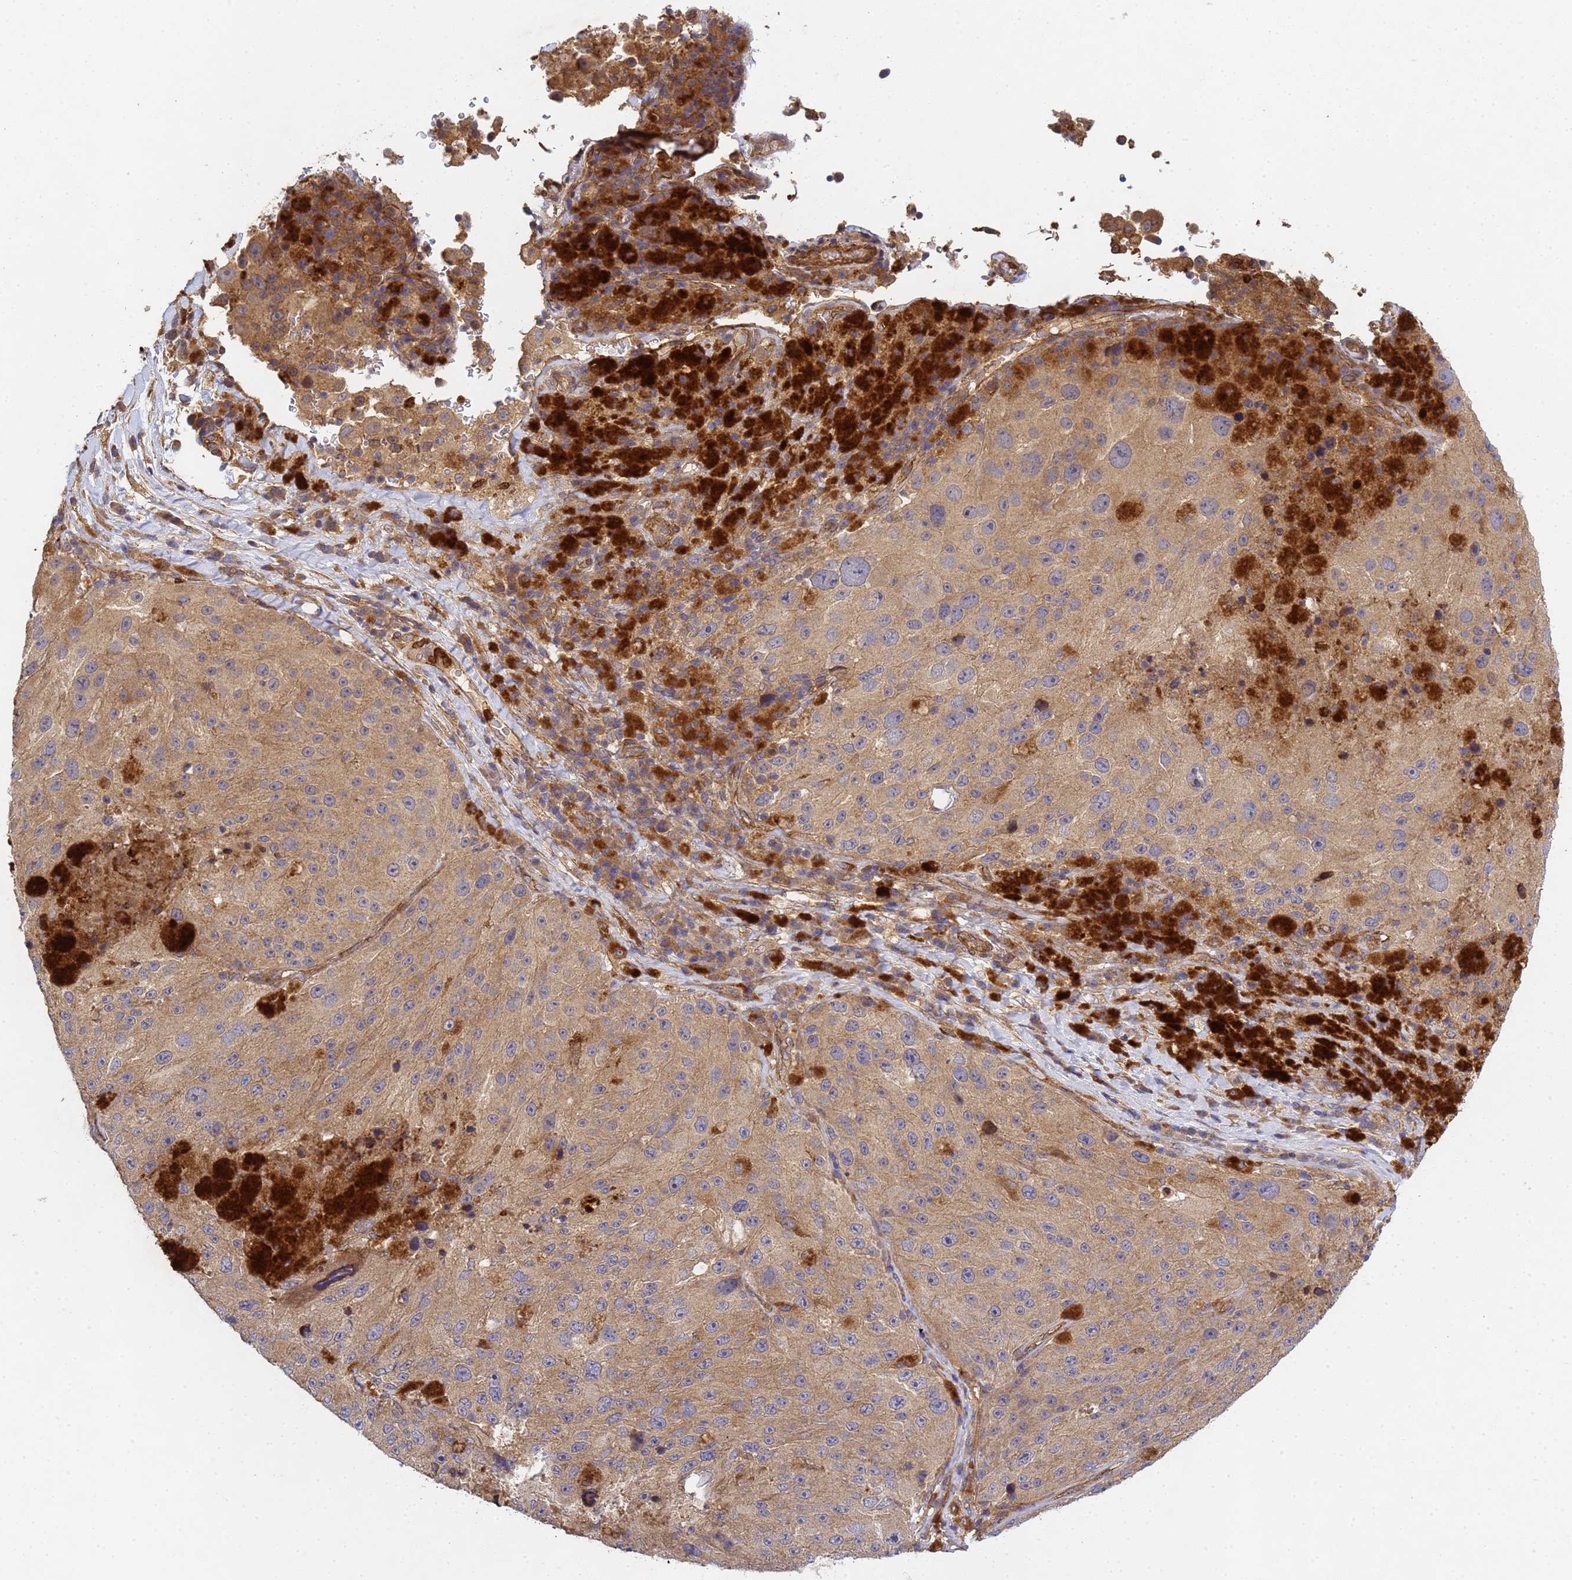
{"staining": {"intensity": "weak", "quantity": ">75%", "location": "cytoplasmic/membranous"}, "tissue": "melanoma", "cell_type": "Tumor cells", "image_type": "cancer", "snomed": [{"axis": "morphology", "description": "Malignant melanoma, Metastatic site"}, {"axis": "topography", "description": "Lymph node"}], "caption": "This histopathology image exhibits IHC staining of human malignant melanoma (metastatic site), with low weak cytoplasmic/membranous positivity in about >75% of tumor cells.", "gene": "C8orf34", "patient": {"sex": "male", "age": 62}}